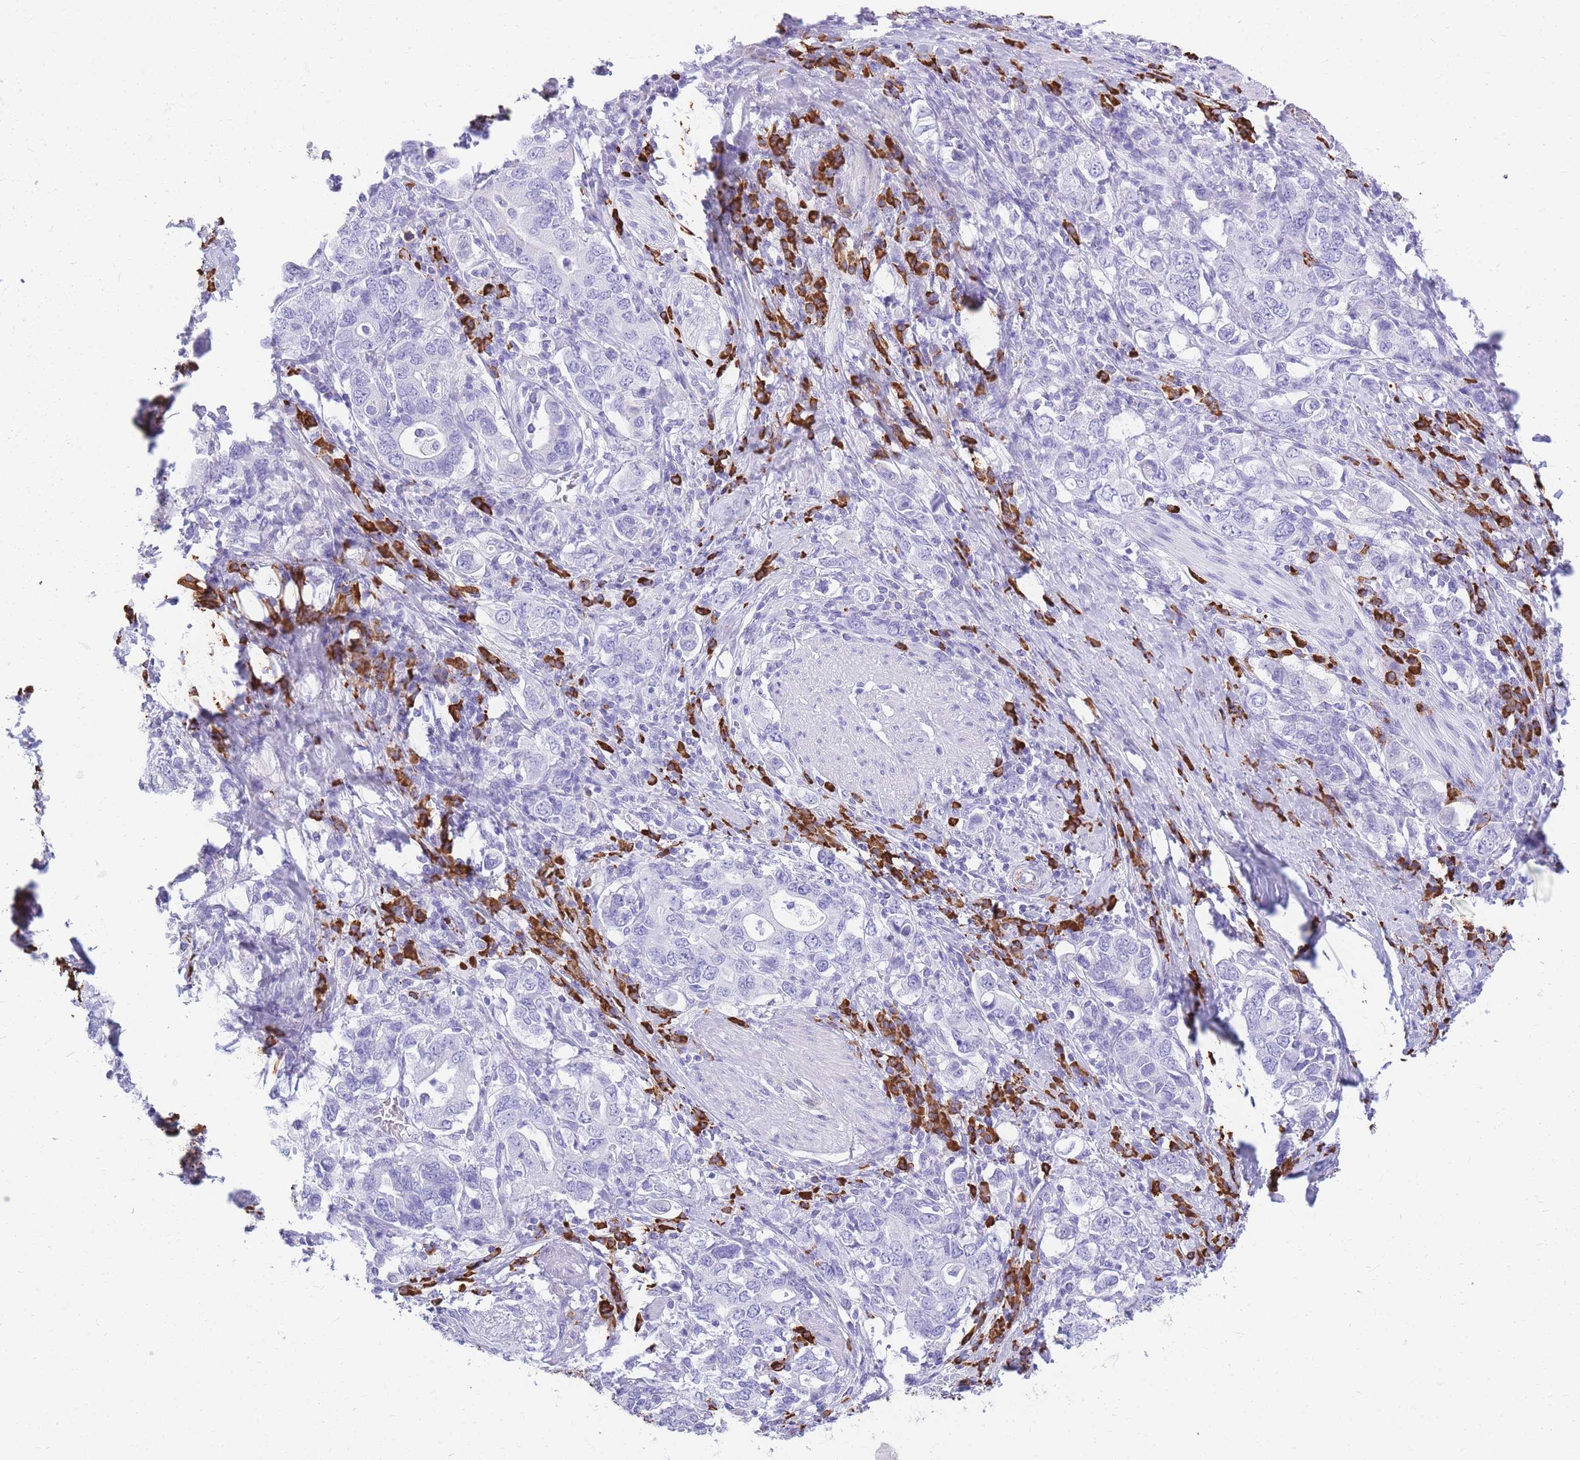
{"staining": {"intensity": "negative", "quantity": "none", "location": "none"}, "tissue": "stomach cancer", "cell_type": "Tumor cells", "image_type": "cancer", "snomed": [{"axis": "morphology", "description": "Adenocarcinoma, NOS"}, {"axis": "topography", "description": "Stomach, upper"}, {"axis": "topography", "description": "Stomach"}], "caption": "There is no significant expression in tumor cells of stomach cancer (adenocarcinoma).", "gene": "ZFP62", "patient": {"sex": "male", "age": 62}}